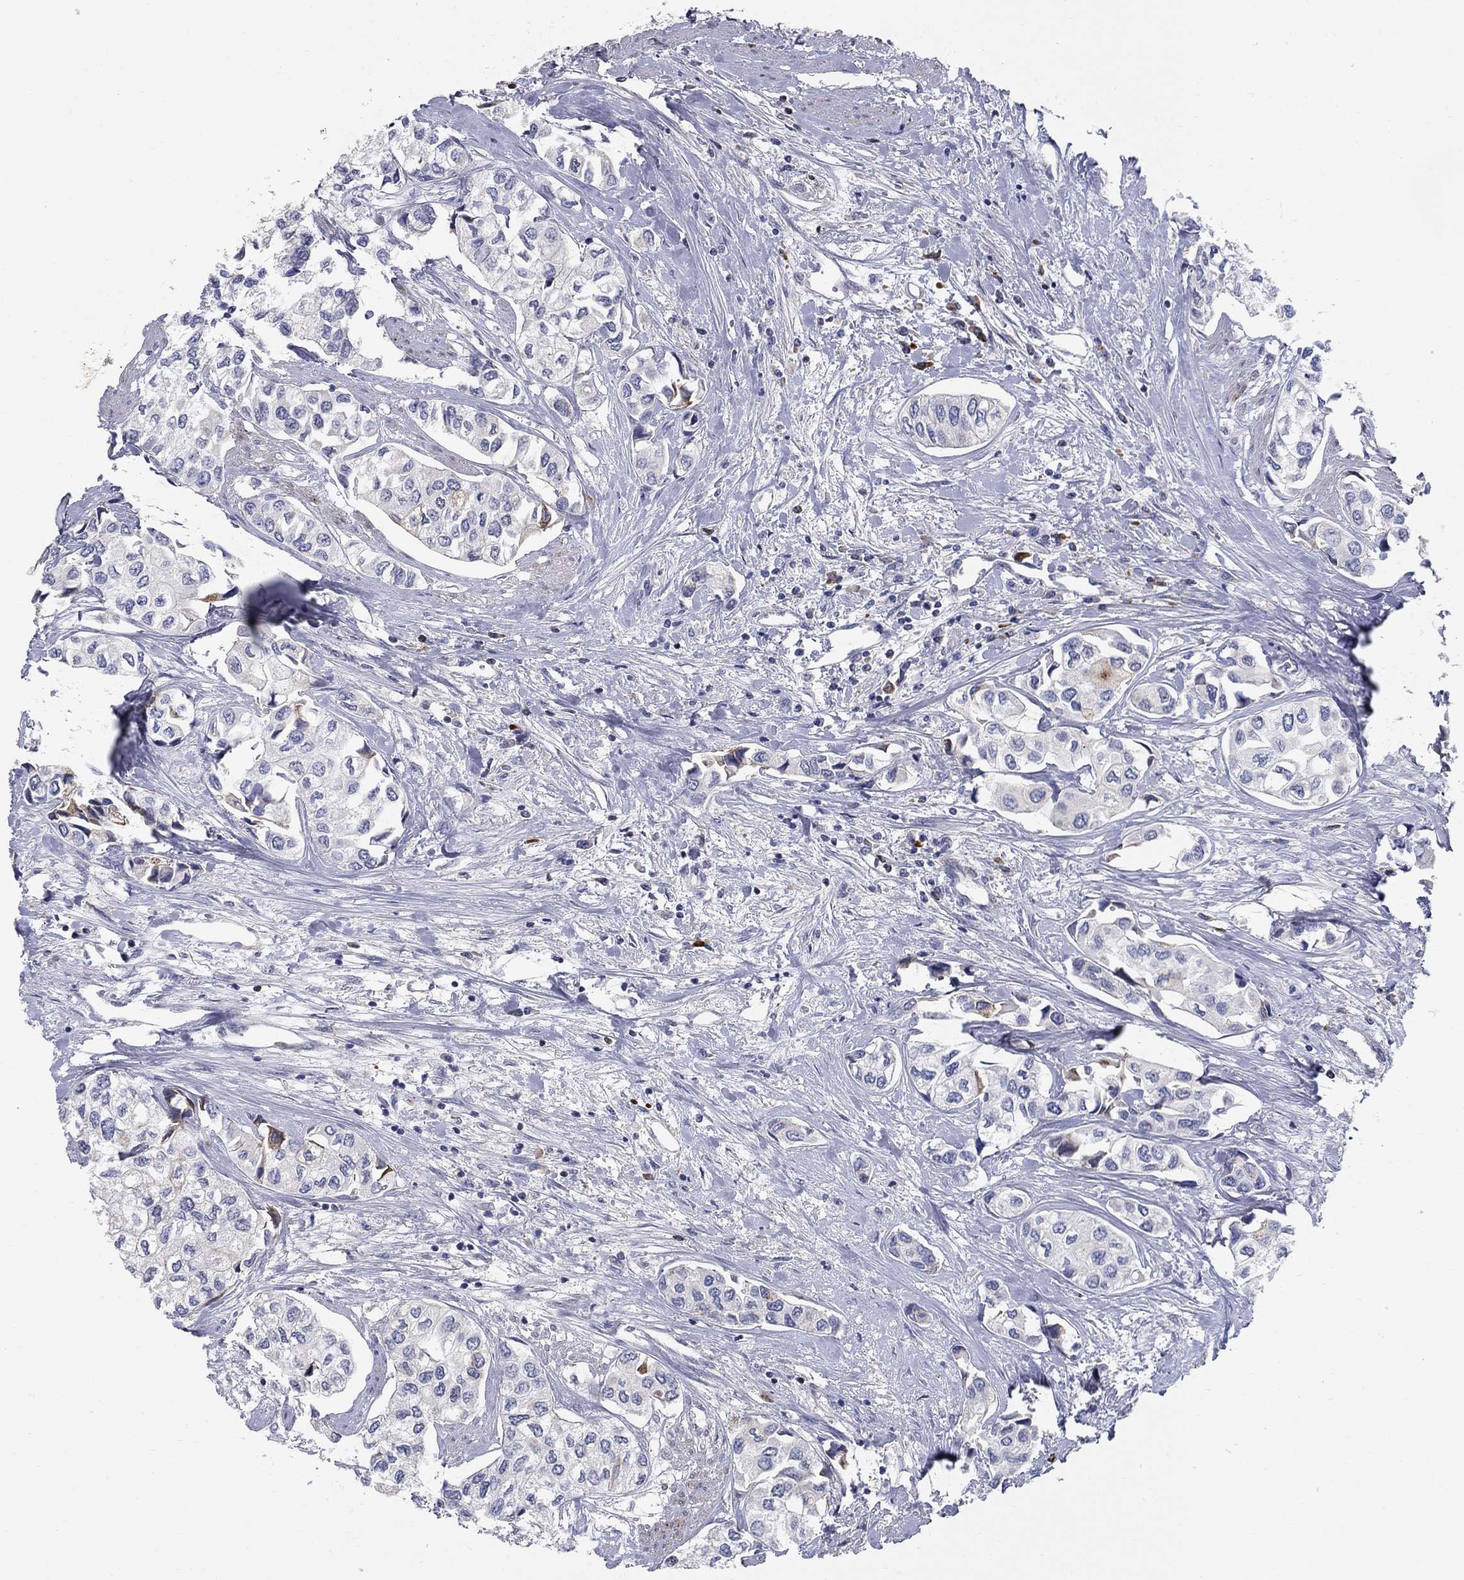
{"staining": {"intensity": "negative", "quantity": "none", "location": "none"}, "tissue": "urothelial cancer", "cell_type": "Tumor cells", "image_type": "cancer", "snomed": [{"axis": "morphology", "description": "Urothelial carcinoma, High grade"}, {"axis": "topography", "description": "Urinary bladder"}], "caption": "A high-resolution histopathology image shows IHC staining of high-grade urothelial carcinoma, which exhibits no significant positivity in tumor cells. (DAB (3,3'-diaminobenzidine) IHC visualized using brightfield microscopy, high magnification).", "gene": "NTRK2", "patient": {"sex": "male", "age": 73}}